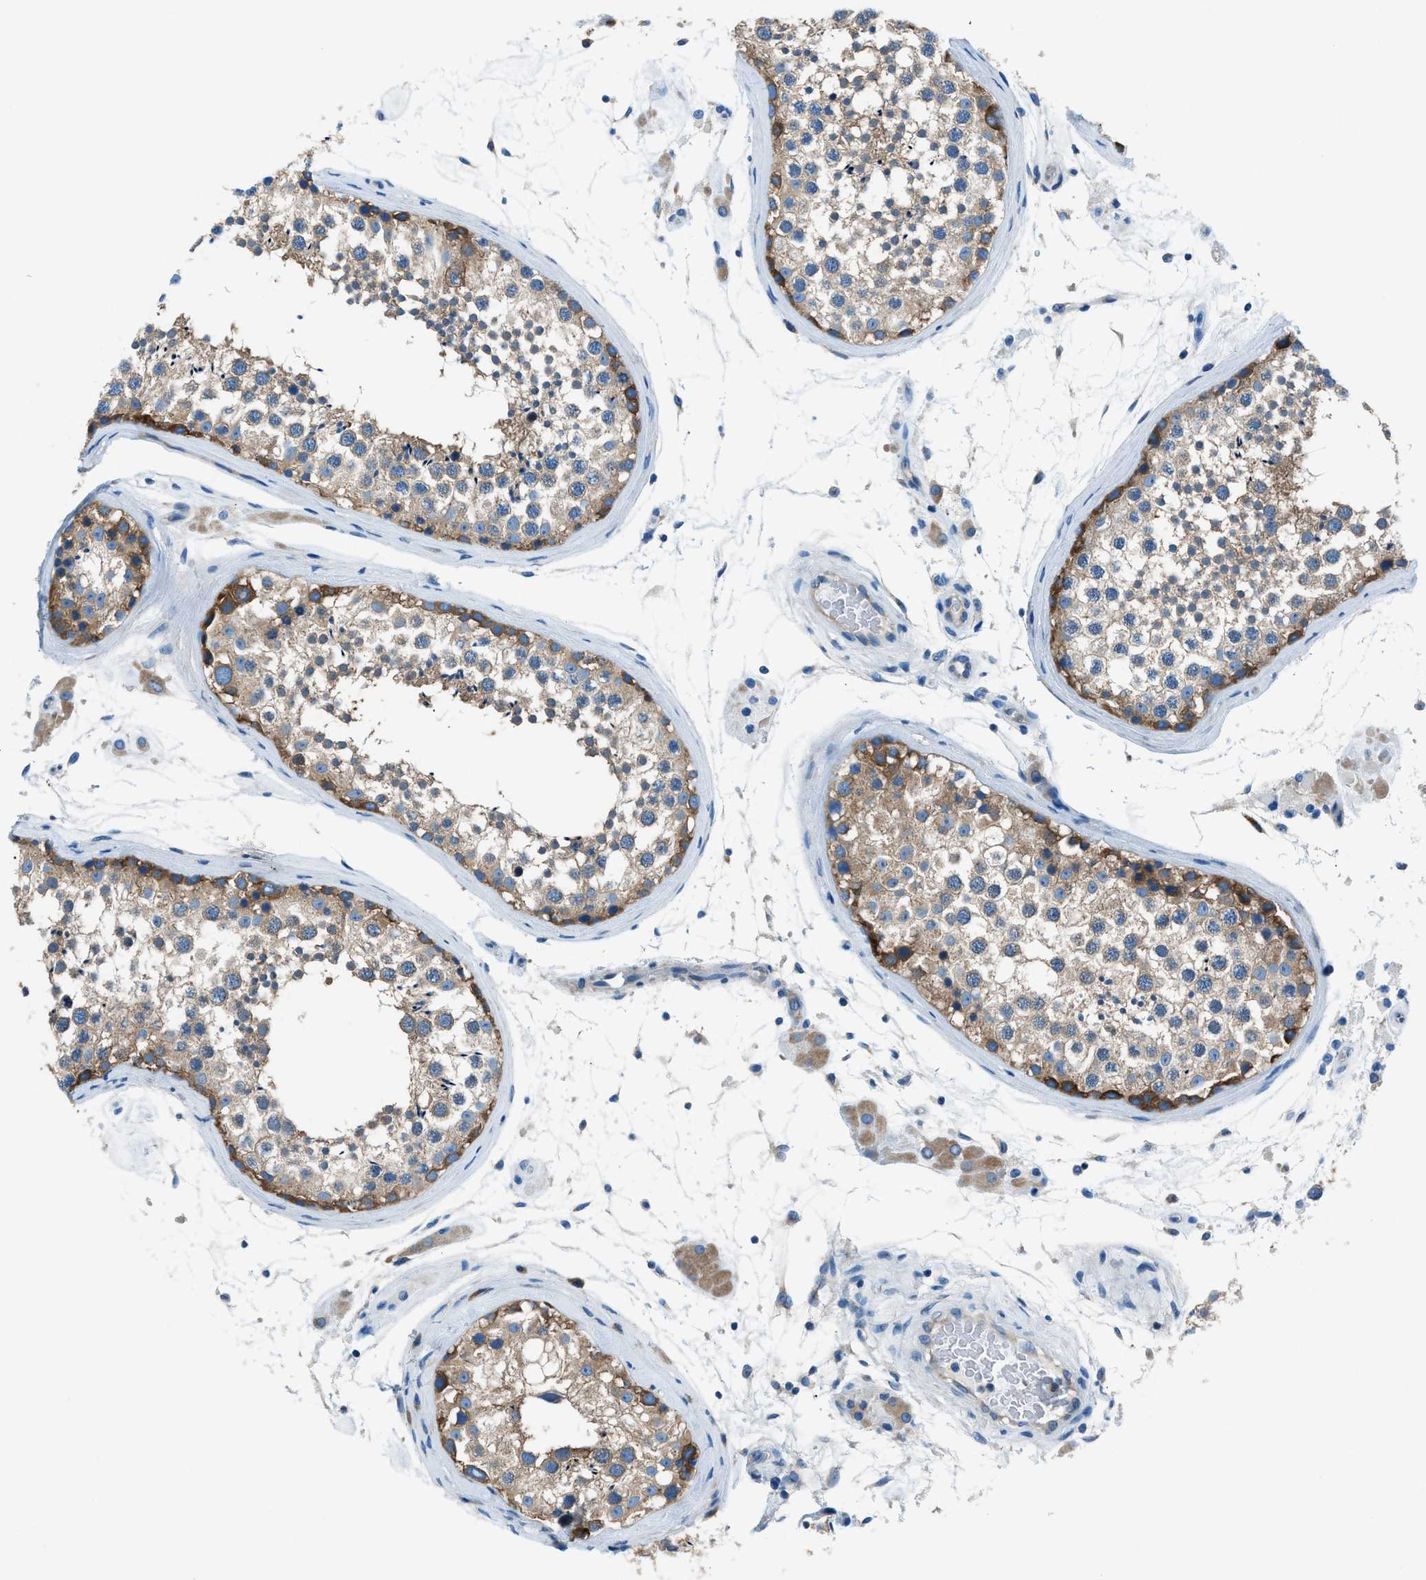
{"staining": {"intensity": "moderate", "quantity": ">75%", "location": "cytoplasmic/membranous"}, "tissue": "testis", "cell_type": "Cells in seminiferous ducts", "image_type": "normal", "snomed": [{"axis": "morphology", "description": "Normal tissue, NOS"}, {"axis": "topography", "description": "Testis"}], "caption": "Immunohistochemistry image of unremarkable testis: human testis stained using immunohistochemistry exhibits medium levels of moderate protein expression localized specifically in the cytoplasmic/membranous of cells in seminiferous ducts, appearing as a cytoplasmic/membranous brown color.", "gene": "SARS1", "patient": {"sex": "male", "age": 46}}